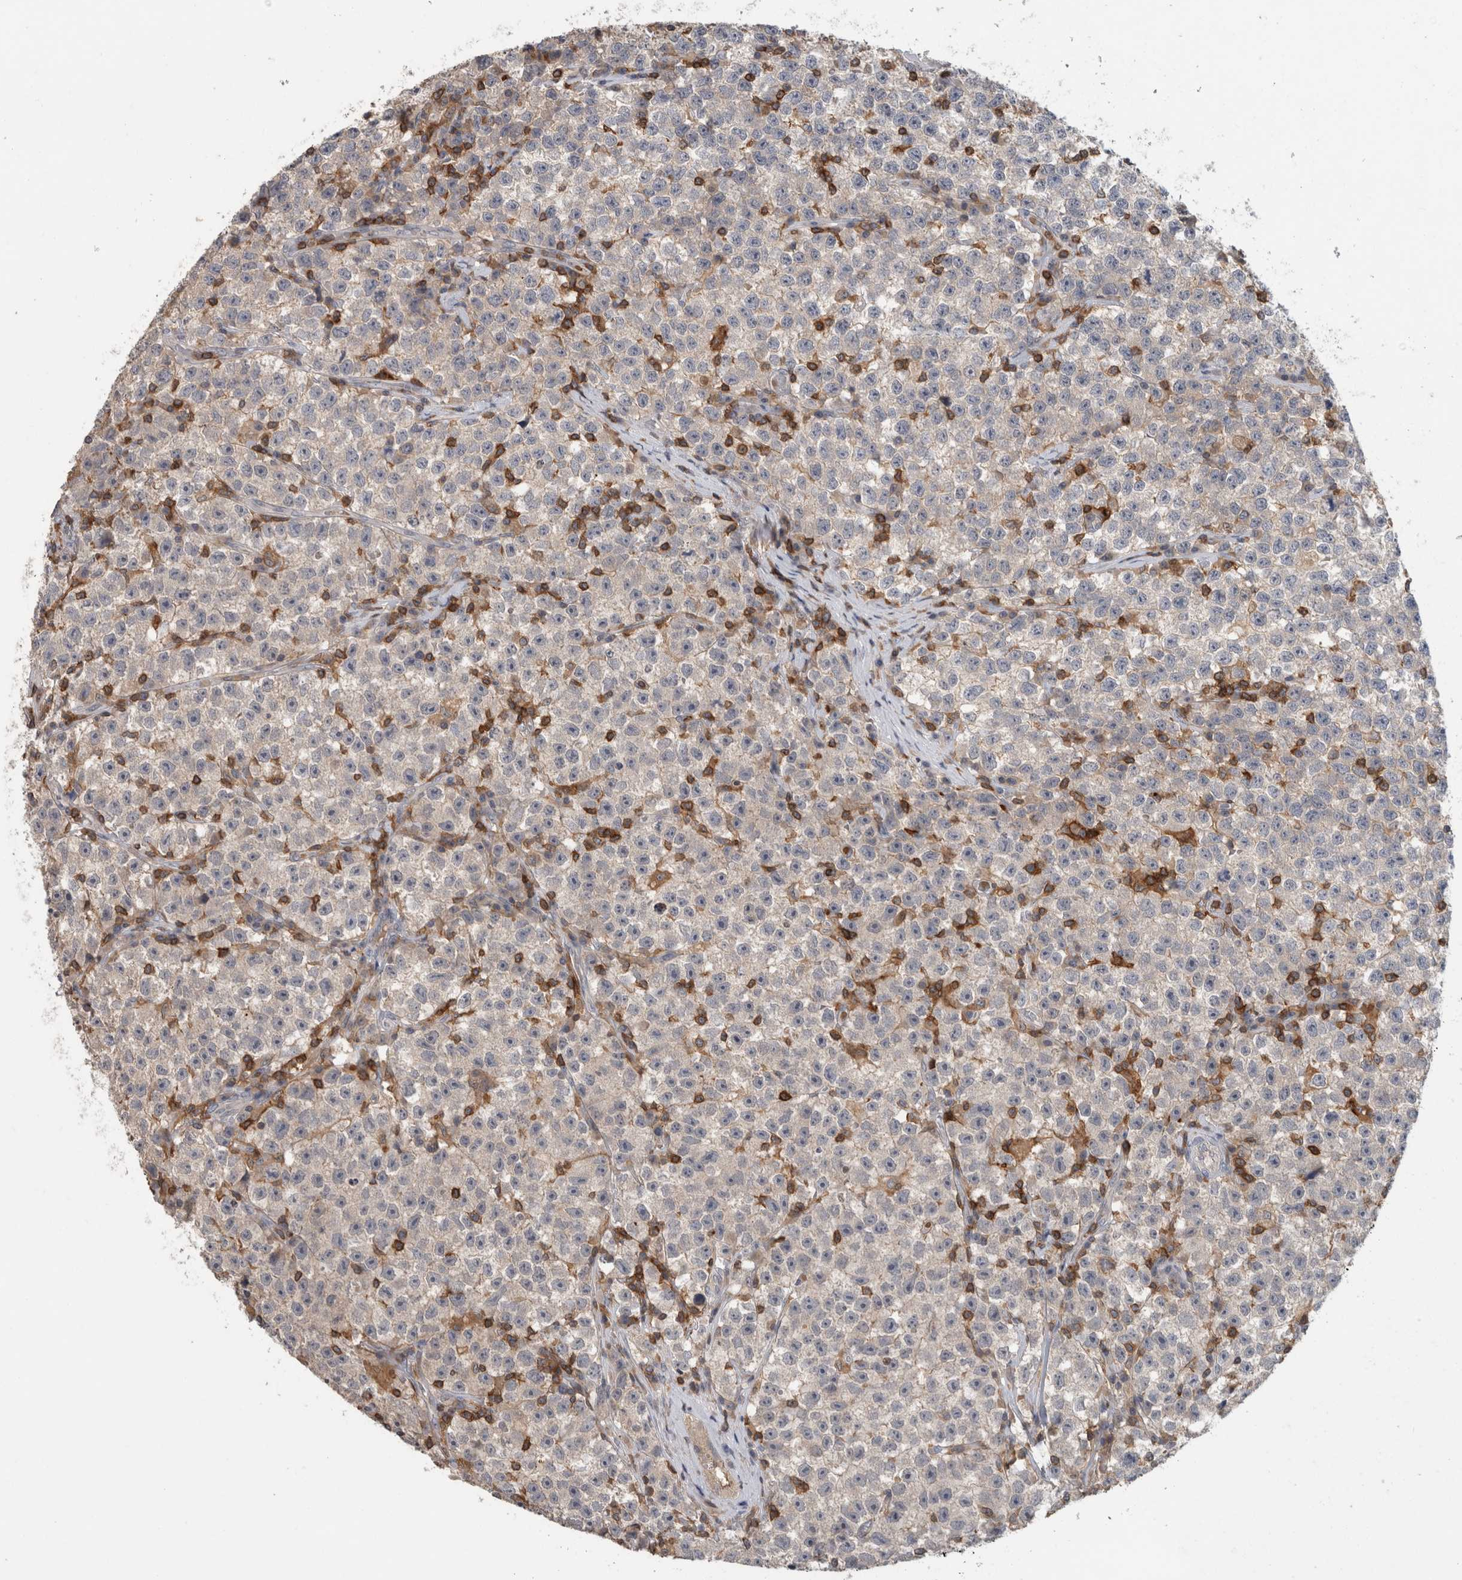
{"staining": {"intensity": "negative", "quantity": "none", "location": "none"}, "tissue": "testis cancer", "cell_type": "Tumor cells", "image_type": "cancer", "snomed": [{"axis": "morphology", "description": "Seminoma, NOS"}, {"axis": "topography", "description": "Testis"}], "caption": "Immunohistochemical staining of seminoma (testis) displays no significant staining in tumor cells. (Immunohistochemistry (ihc), brightfield microscopy, high magnification).", "gene": "GFRA2", "patient": {"sex": "male", "age": 22}}